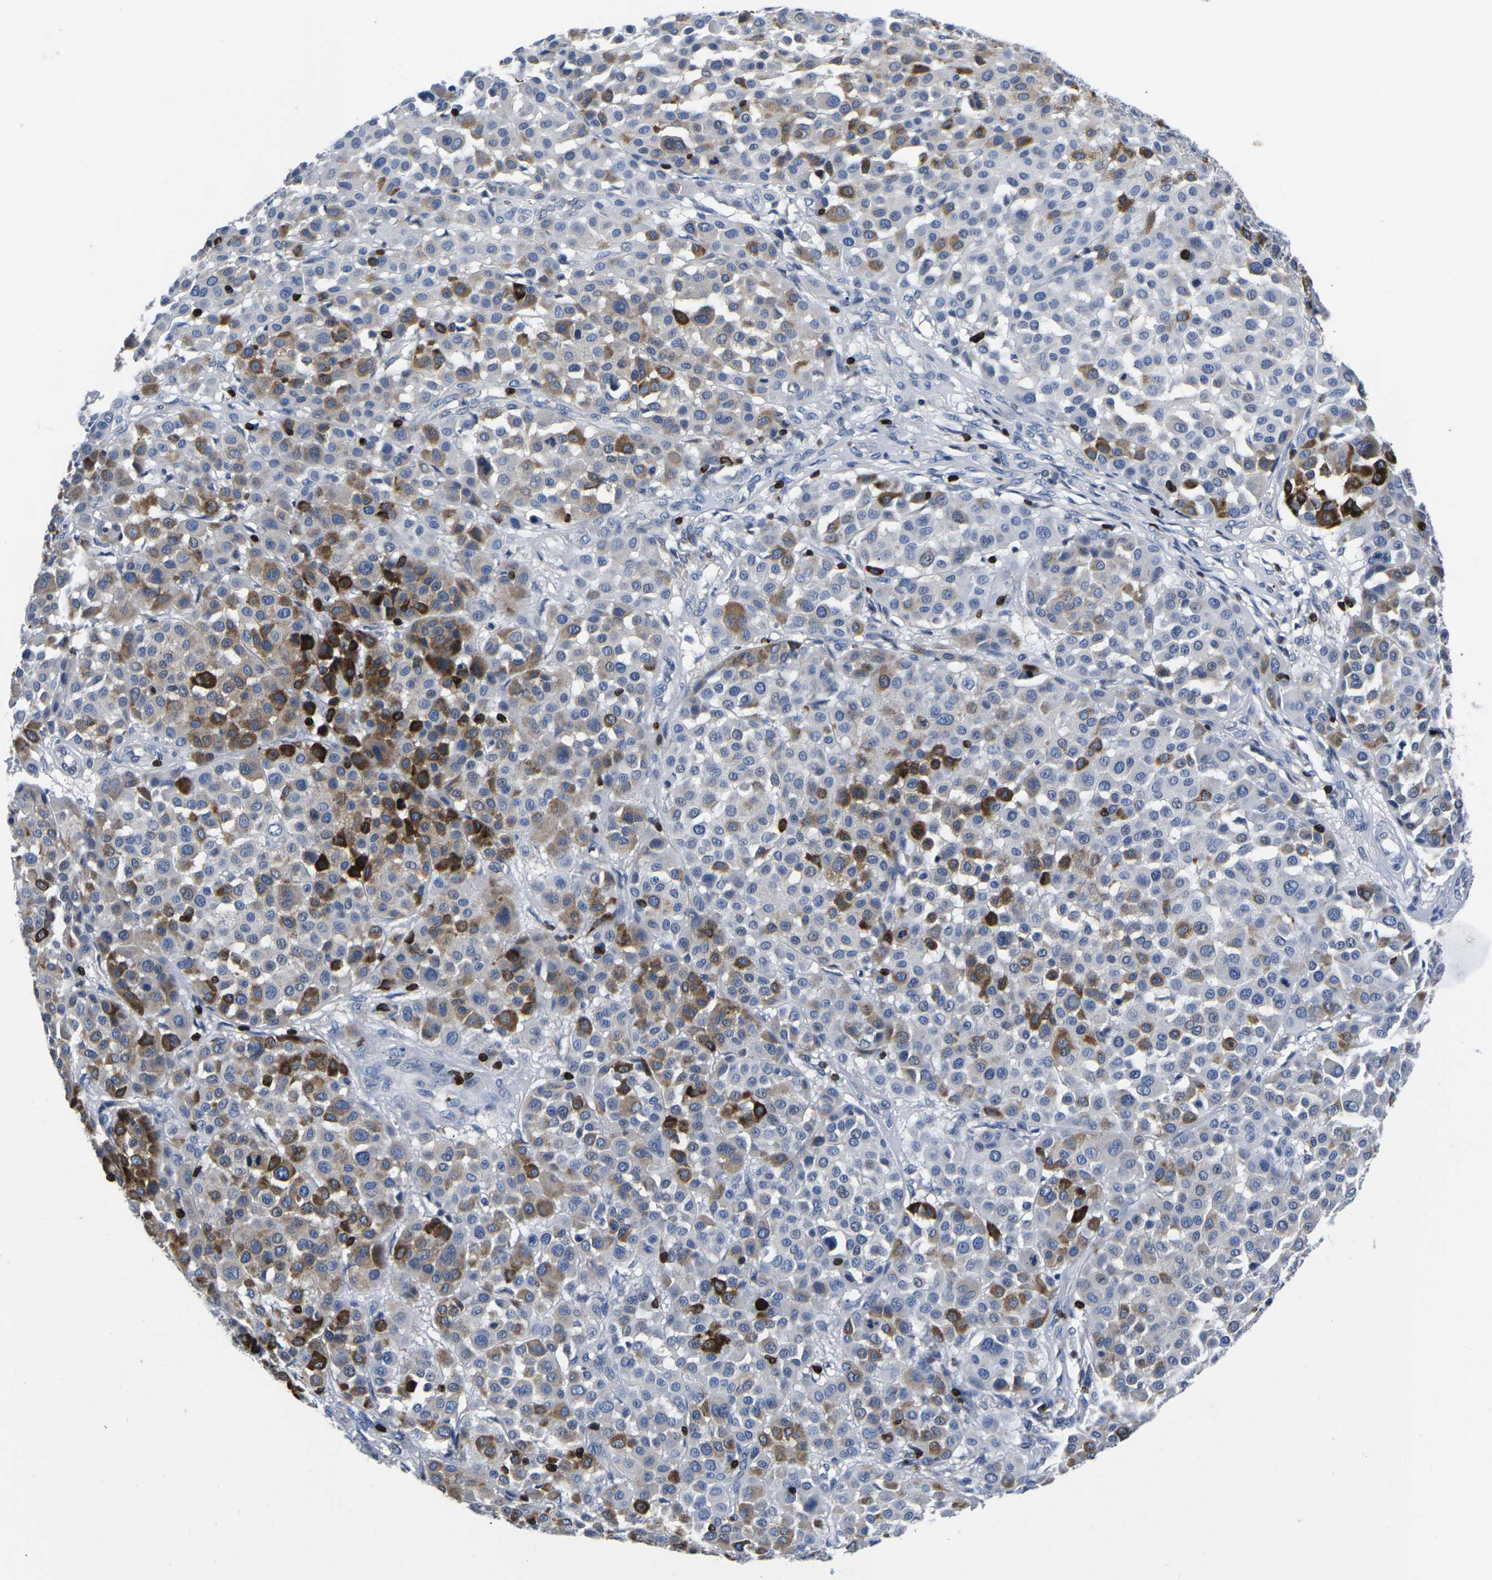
{"staining": {"intensity": "moderate", "quantity": "25%-75%", "location": "cytoplasmic/membranous"}, "tissue": "melanoma", "cell_type": "Tumor cells", "image_type": "cancer", "snomed": [{"axis": "morphology", "description": "Malignant melanoma, Metastatic site"}, {"axis": "topography", "description": "Soft tissue"}], "caption": "Protein staining demonstrates moderate cytoplasmic/membranous positivity in about 25%-75% of tumor cells in melanoma.", "gene": "CTSW", "patient": {"sex": "male", "age": 41}}